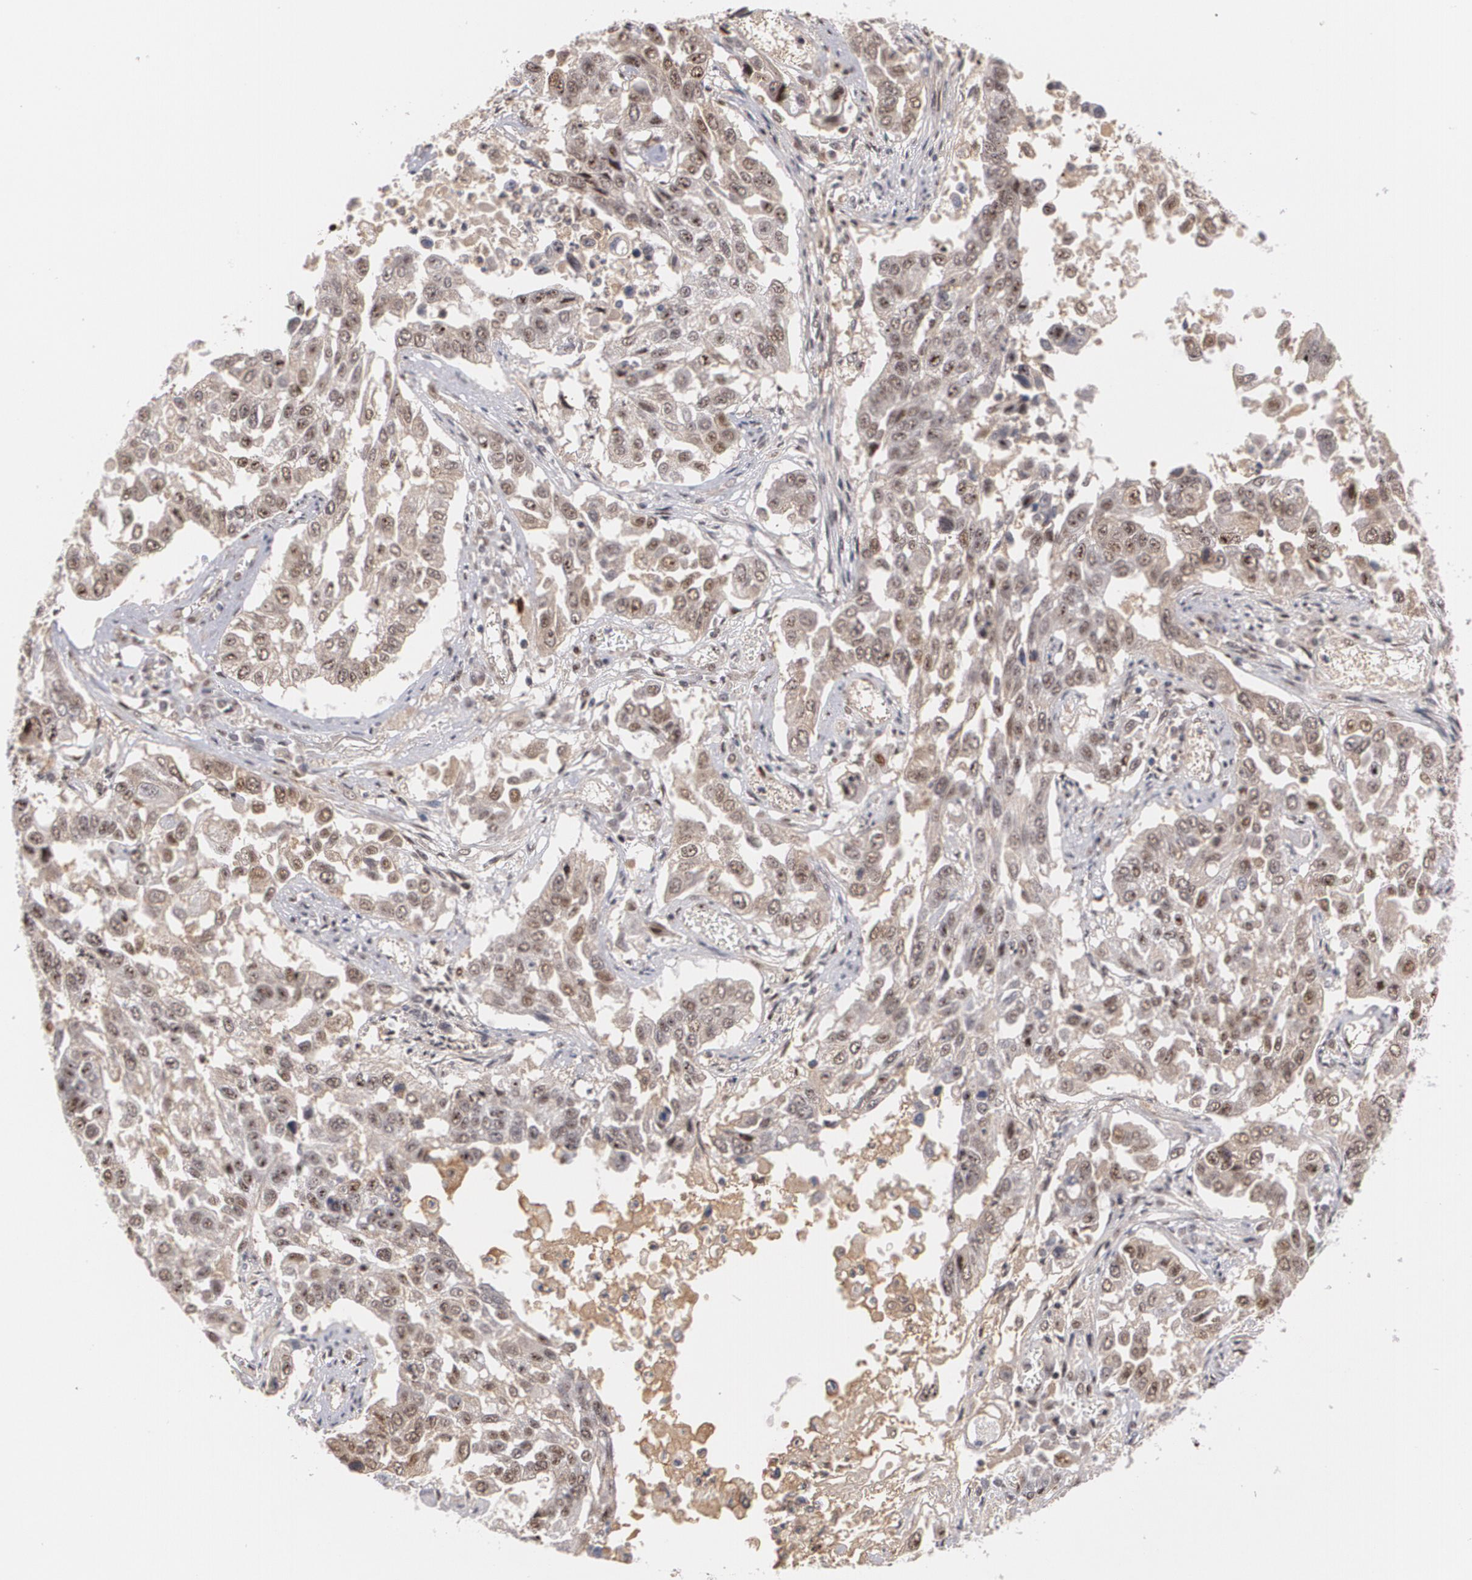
{"staining": {"intensity": "weak", "quantity": "25%-75%", "location": "nuclear"}, "tissue": "lung cancer", "cell_type": "Tumor cells", "image_type": "cancer", "snomed": [{"axis": "morphology", "description": "Squamous cell carcinoma, NOS"}, {"axis": "topography", "description": "Lung"}], "caption": "A low amount of weak nuclear positivity is identified in approximately 25%-75% of tumor cells in lung squamous cell carcinoma tissue.", "gene": "ZNF234", "patient": {"sex": "male", "age": 71}}